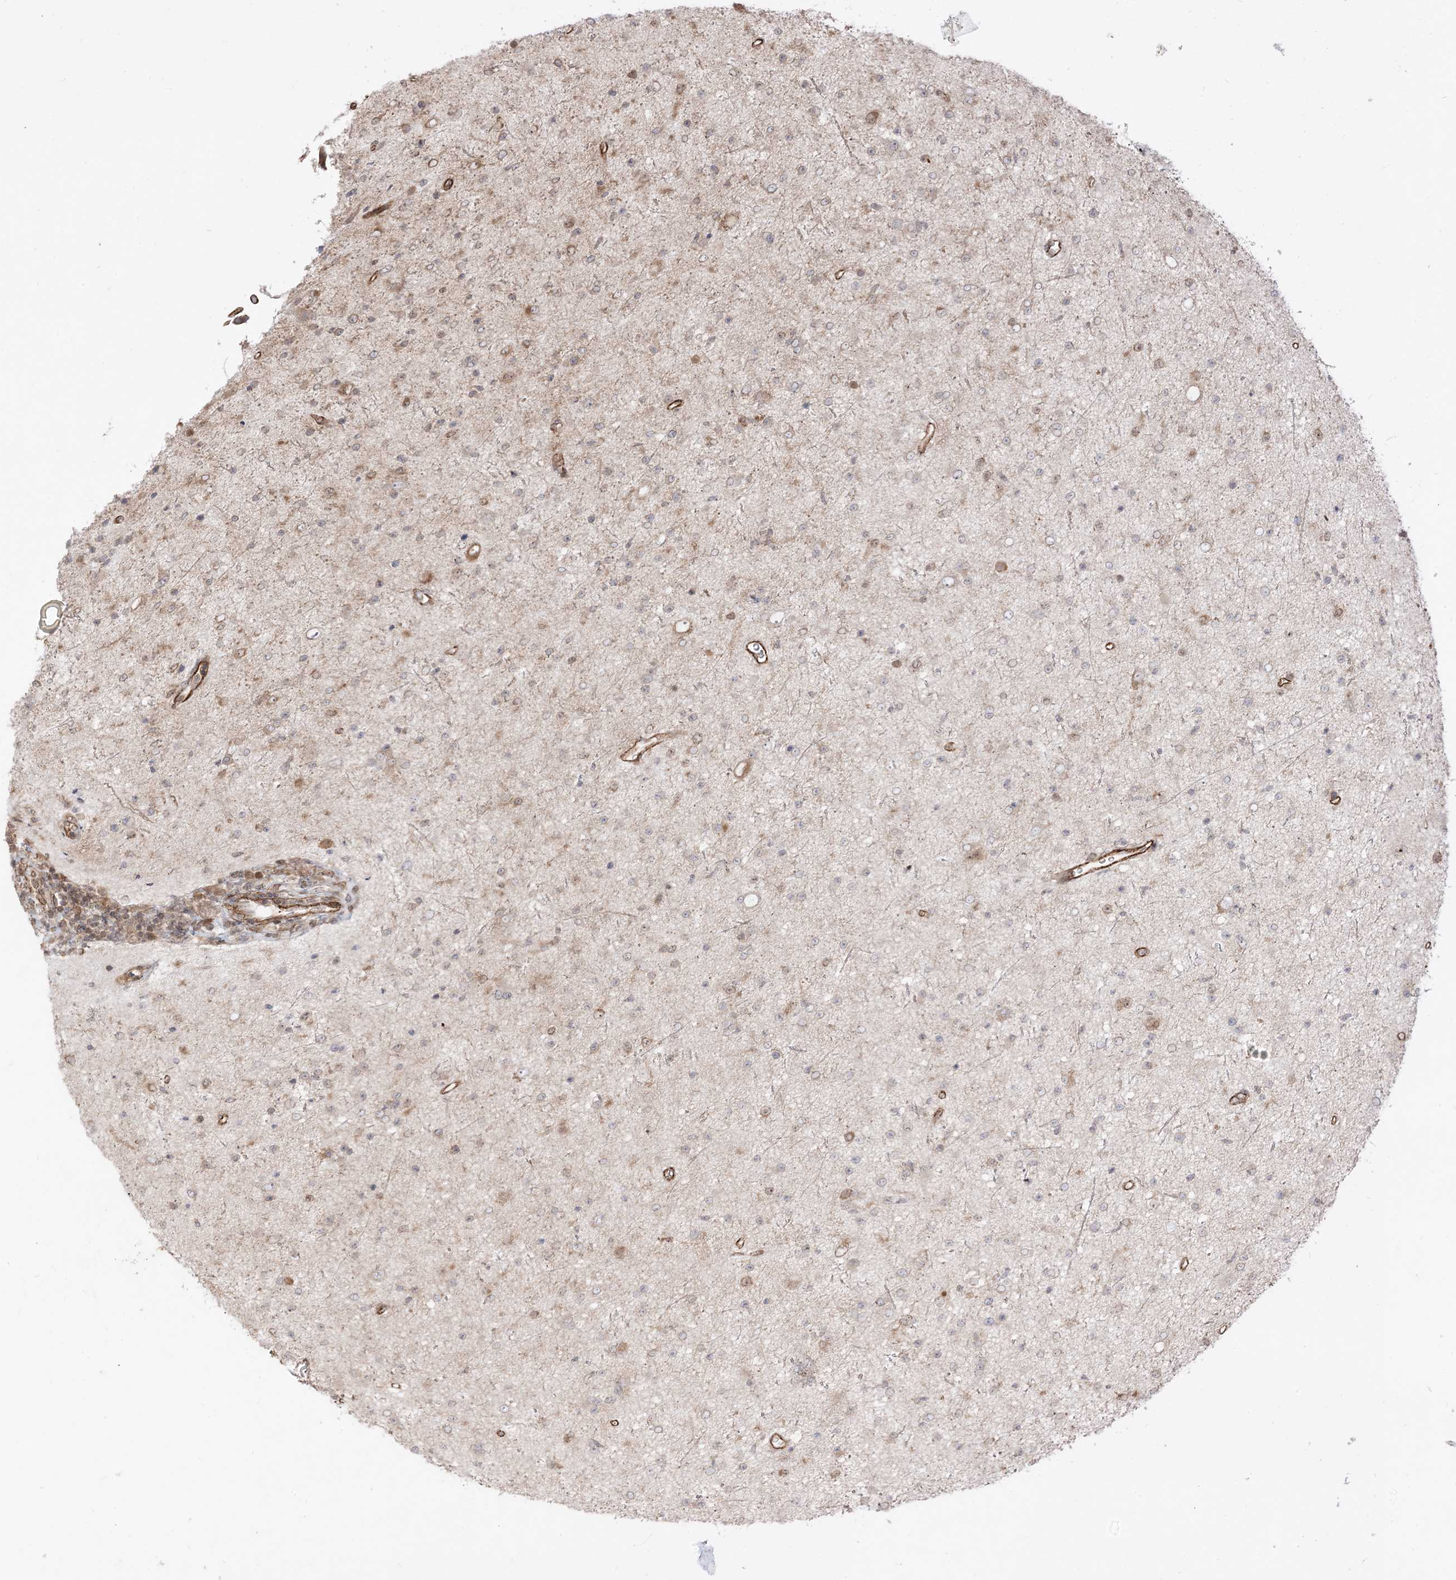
{"staining": {"intensity": "weak", "quantity": "25%-75%", "location": "cytoplasmic/membranous"}, "tissue": "glioma", "cell_type": "Tumor cells", "image_type": "cancer", "snomed": [{"axis": "morphology", "description": "Glioma, malignant, Low grade"}, {"axis": "topography", "description": "Cerebral cortex"}], "caption": "An image of human malignant glioma (low-grade) stained for a protein reveals weak cytoplasmic/membranous brown staining in tumor cells.", "gene": "TBCC", "patient": {"sex": "female", "age": 39}}